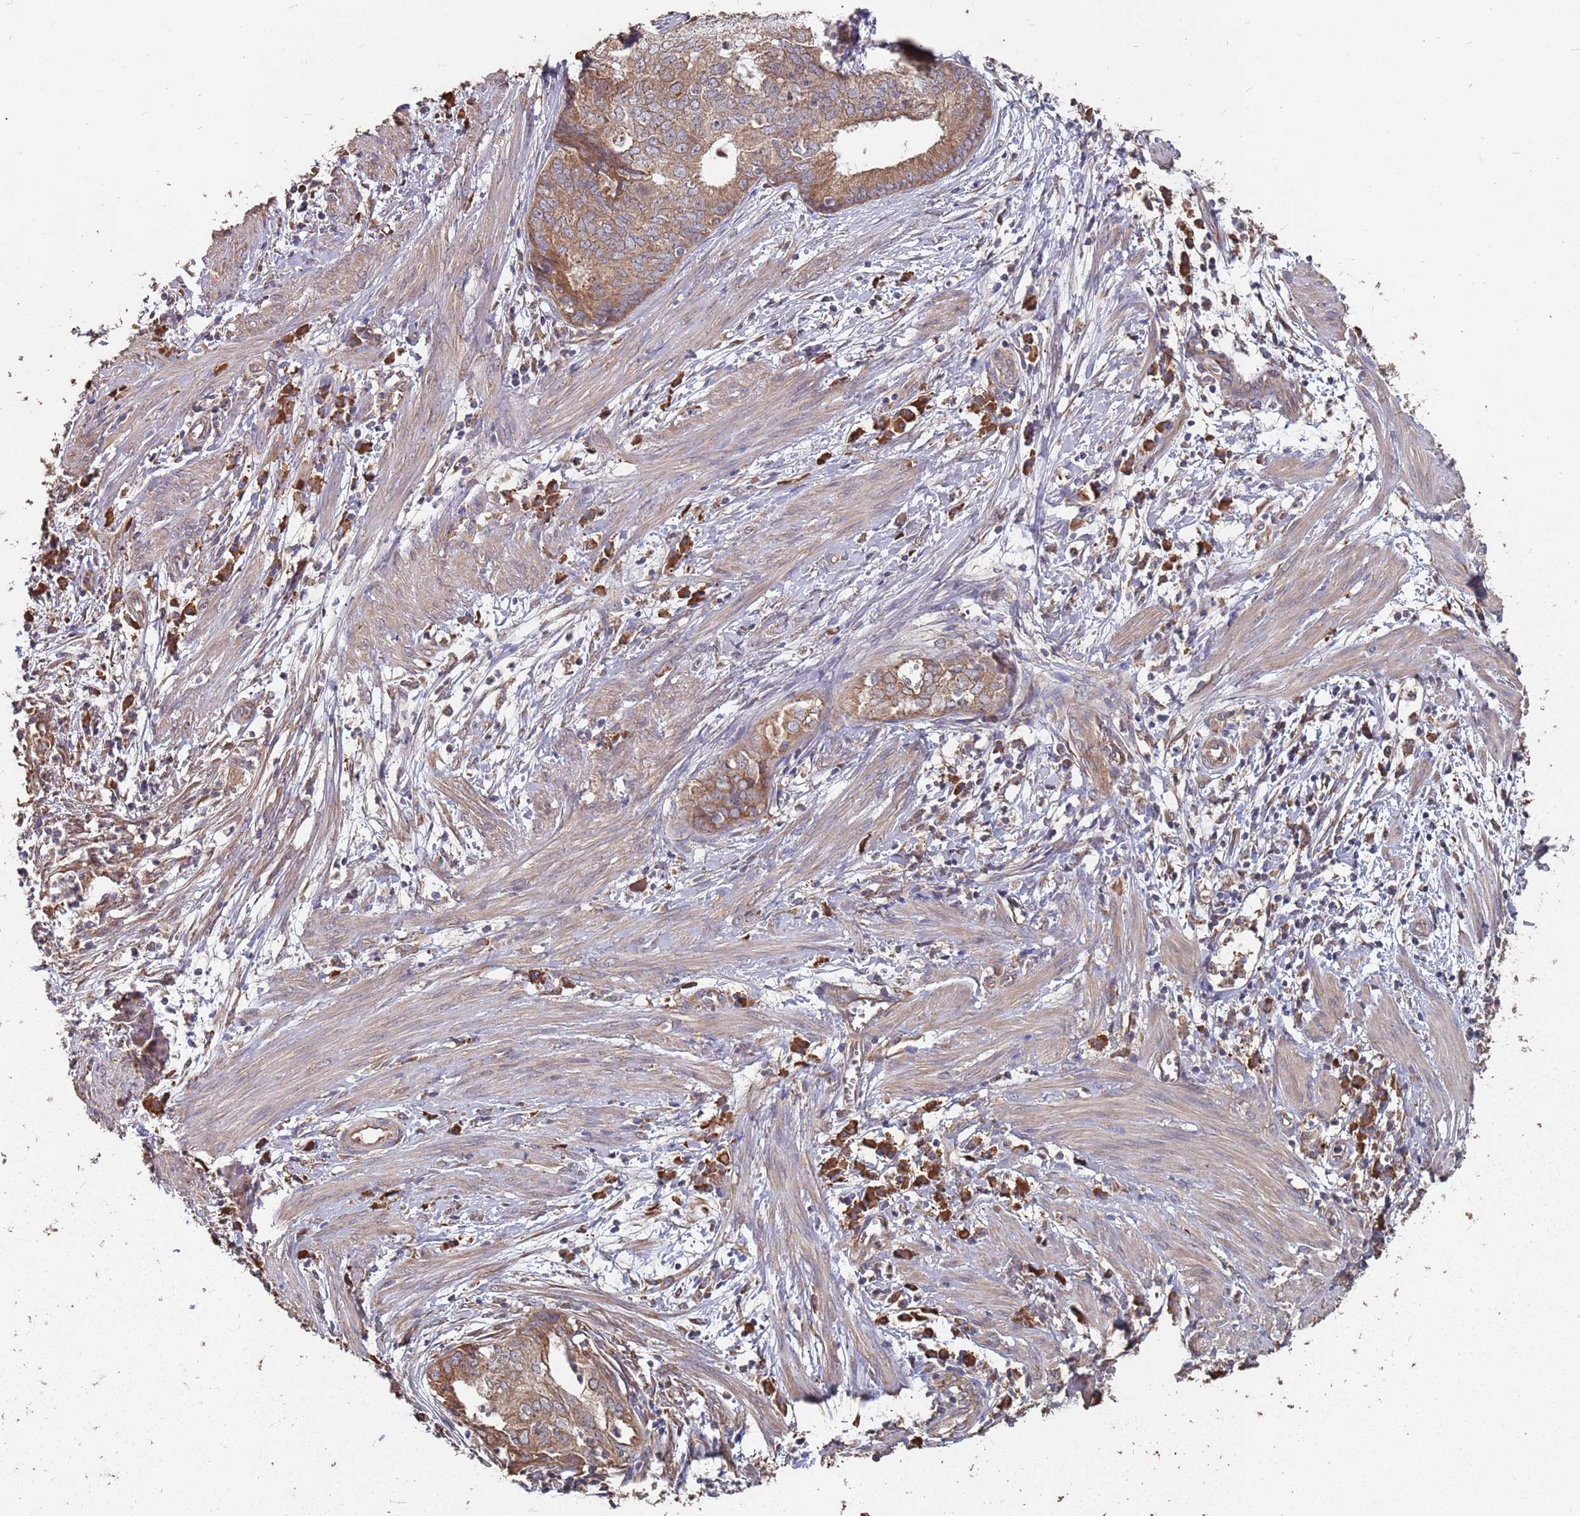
{"staining": {"intensity": "moderate", "quantity": ">75%", "location": "cytoplasmic/membranous"}, "tissue": "endometrial cancer", "cell_type": "Tumor cells", "image_type": "cancer", "snomed": [{"axis": "morphology", "description": "Adenocarcinoma, NOS"}, {"axis": "topography", "description": "Endometrium"}], "caption": "An immunohistochemistry micrograph of tumor tissue is shown. Protein staining in brown labels moderate cytoplasmic/membranous positivity in adenocarcinoma (endometrial) within tumor cells.", "gene": "ATG5", "patient": {"sex": "female", "age": 68}}